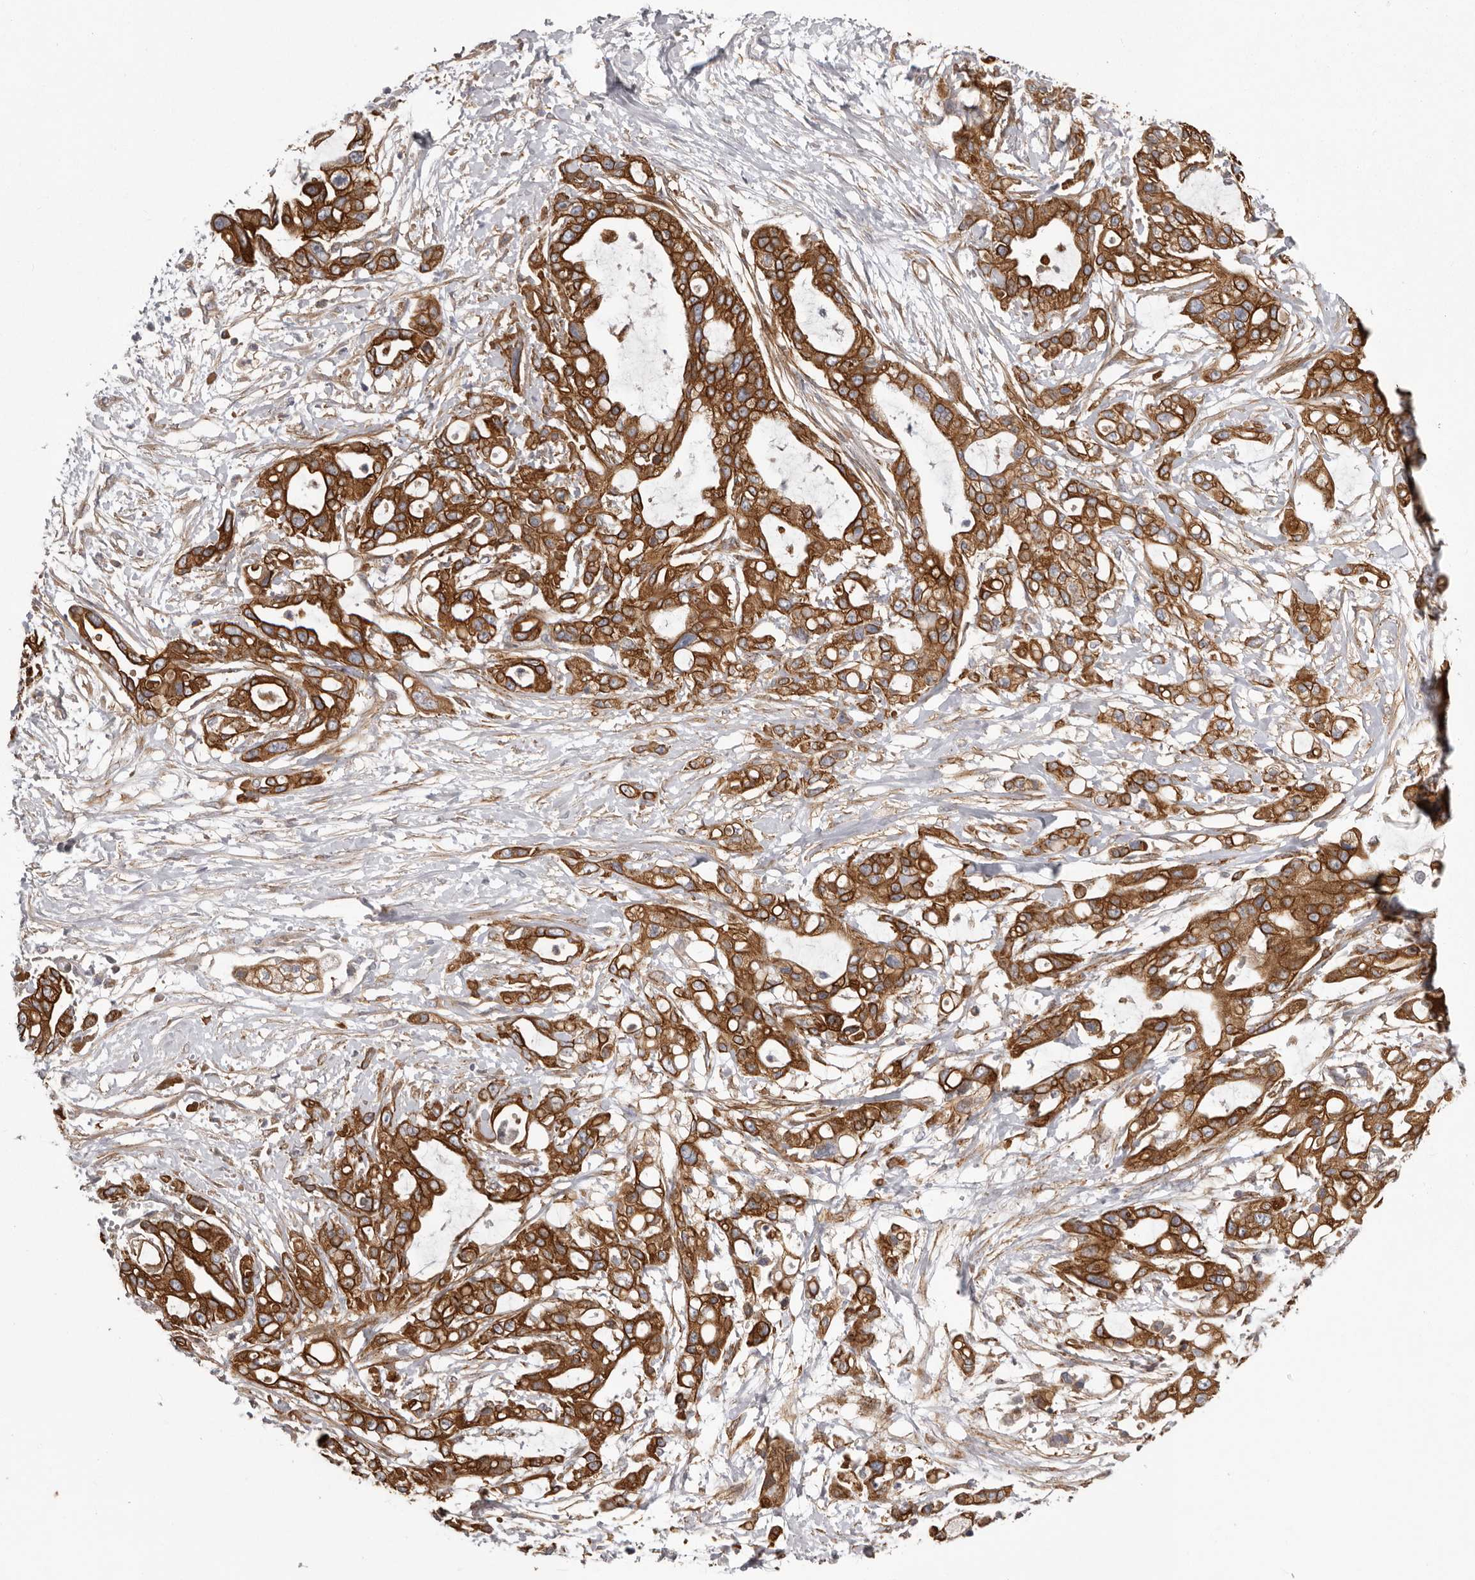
{"staining": {"intensity": "strong", "quantity": ">75%", "location": "cytoplasmic/membranous"}, "tissue": "pancreatic cancer", "cell_type": "Tumor cells", "image_type": "cancer", "snomed": [{"axis": "morphology", "description": "Adenocarcinoma, NOS"}, {"axis": "topography", "description": "Pancreas"}], "caption": "The image reveals a brown stain indicating the presence of a protein in the cytoplasmic/membranous of tumor cells in adenocarcinoma (pancreatic). (IHC, brightfield microscopy, high magnification).", "gene": "ENAH", "patient": {"sex": "male", "age": 68}}